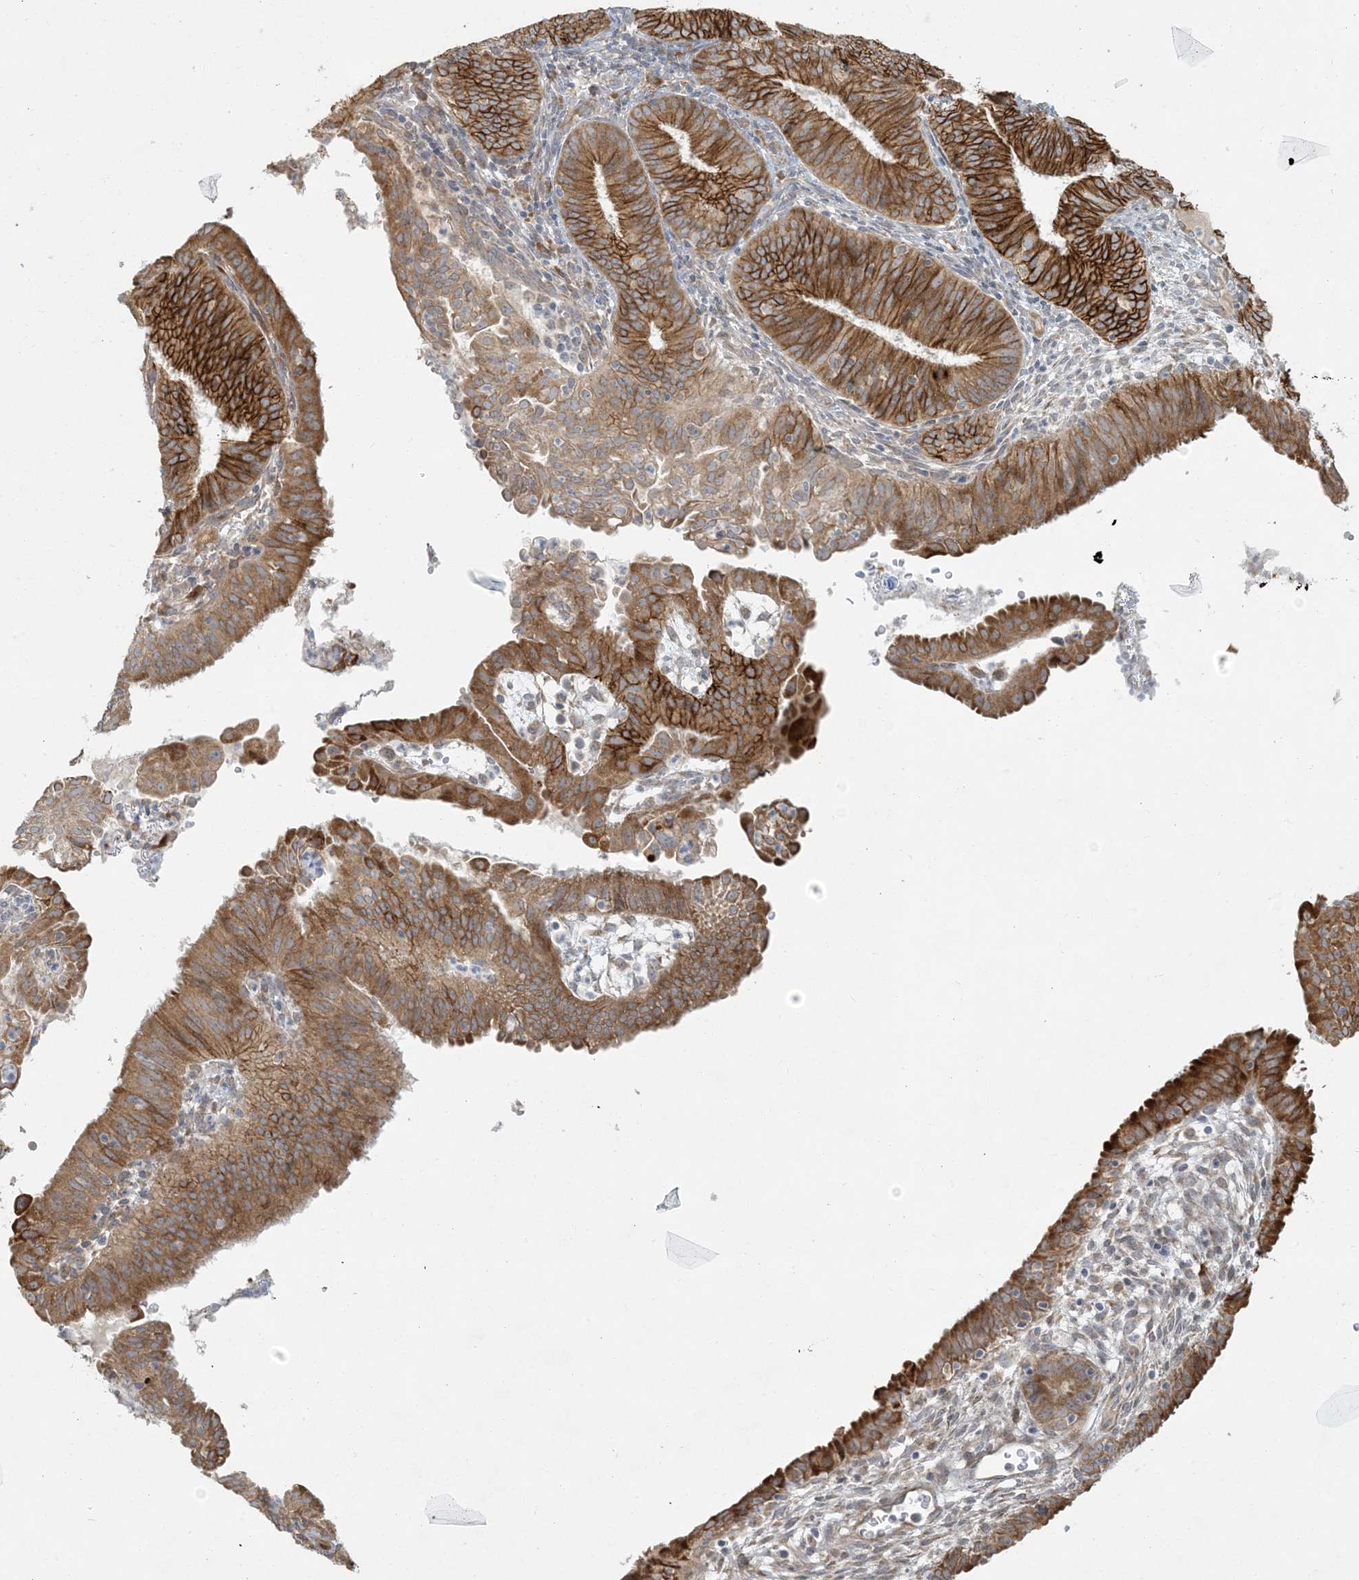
{"staining": {"intensity": "strong", "quantity": ">75%", "location": "cytoplasmic/membranous"}, "tissue": "endometrial cancer", "cell_type": "Tumor cells", "image_type": "cancer", "snomed": [{"axis": "morphology", "description": "Adenocarcinoma, NOS"}, {"axis": "topography", "description": "Endometrium"}], "caption": "Immunohistochemical staining of human endometrial adenocarcinoma demonstrates high levels of strong cytoplasmic/membranous positivity in approximately >75% of tumor cells. (DAB (3,3'-diaminobenzidine) = brown stain, brightfield microscopy at high magnification).", "gene": "HACL1", "patient": {"sex": "female", "age": 51}}